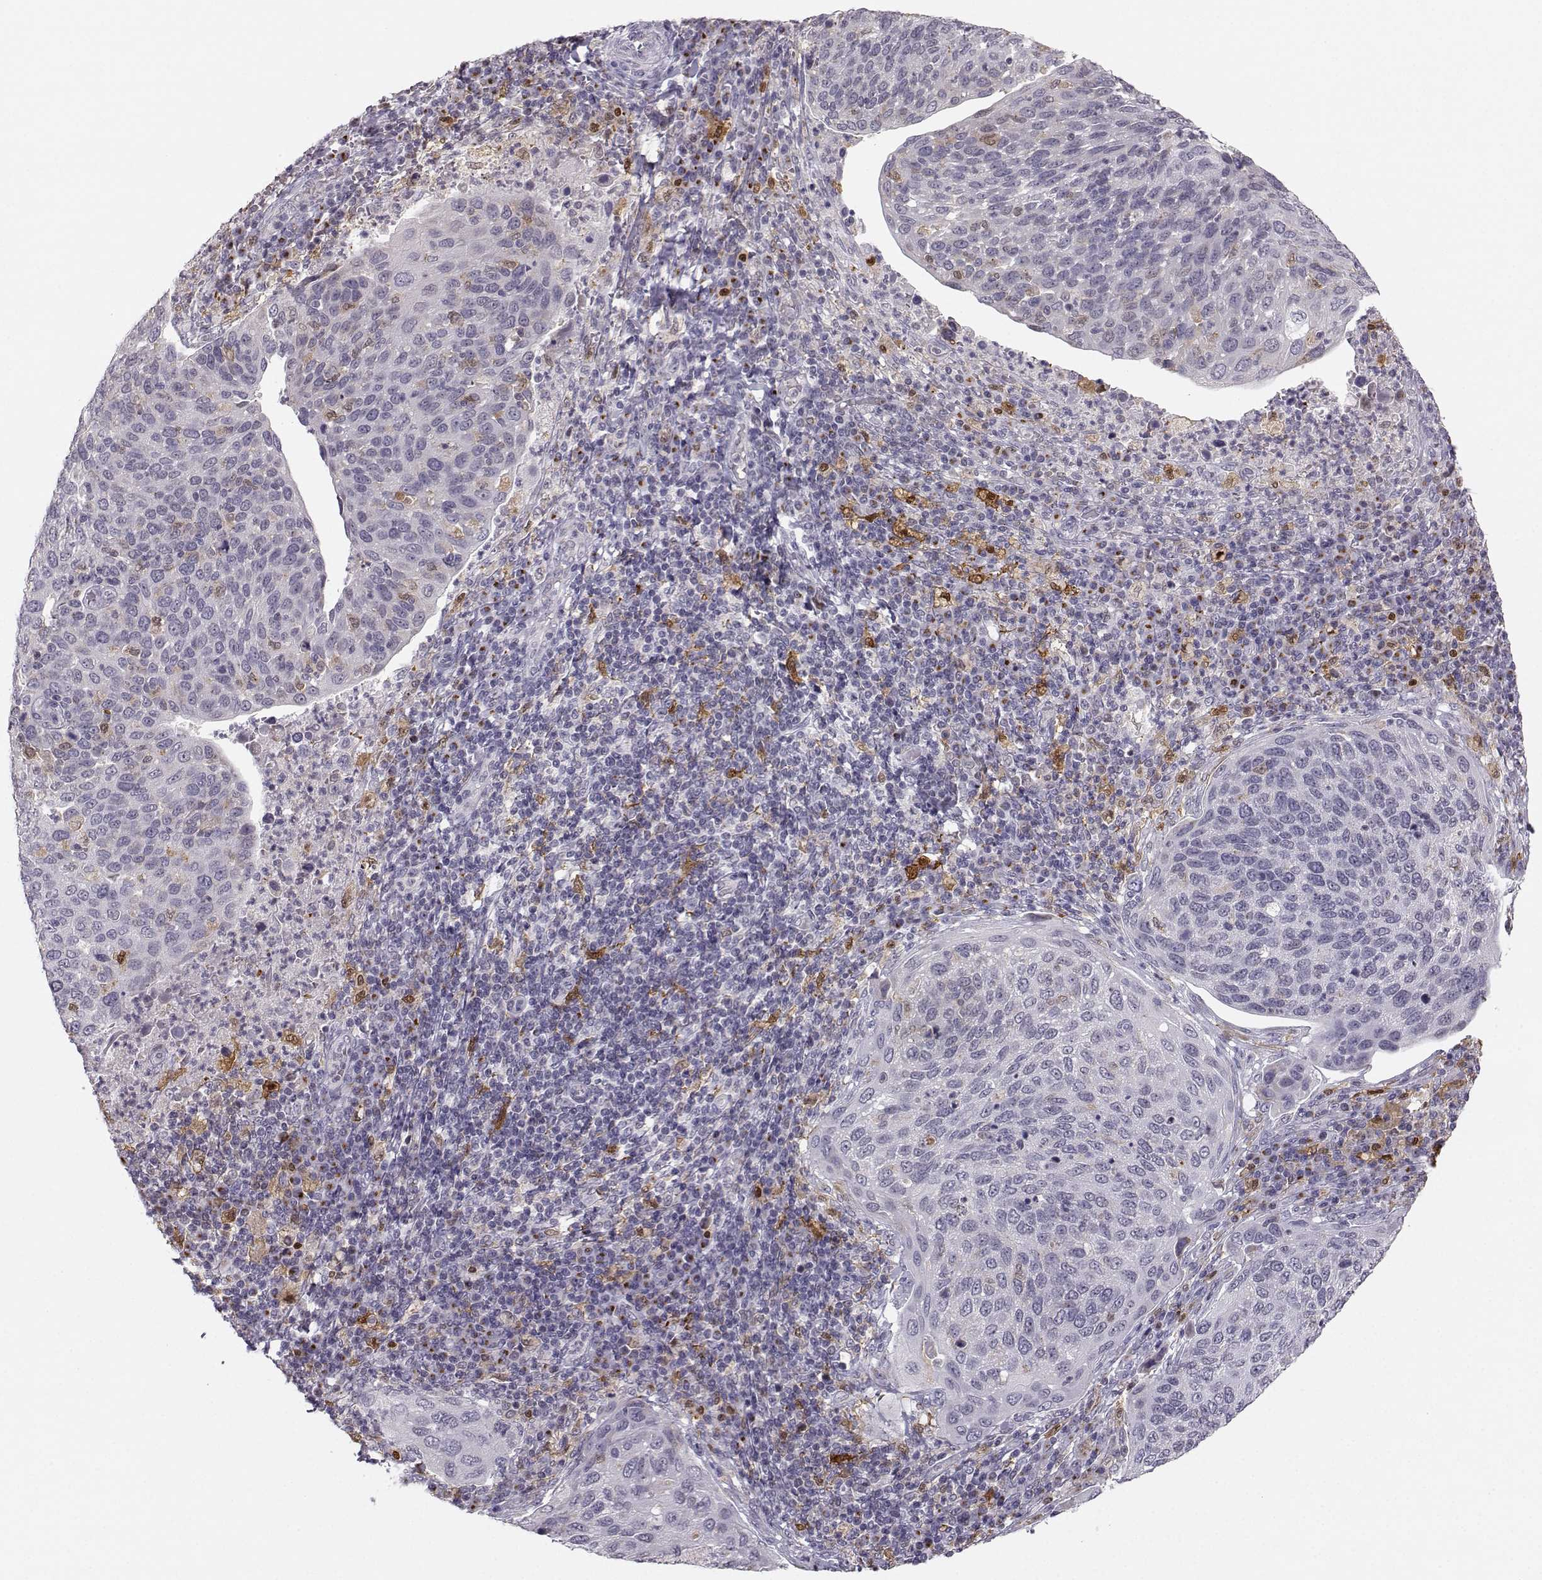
{"staining": {"intensity": "weak", "quantity": "<25%", "location": "cytoplasmic/membranous"}, "tissue": "cervical cancer", "cell_type": "Tumor cells", "image_type": "cancer", "snomed": [{"axis": "morphology", "description": "Squamous cell carcinoma, NOS"}, {"axis": "topography", "description": "Cervix"}], "caption": "Human cervical squamous cell carcinoma stained for a protein using immunohistochemistry reveals no staining in tumor cells.", "gene": "HTR7", "patient": {"sex": "female", "age": 54}}